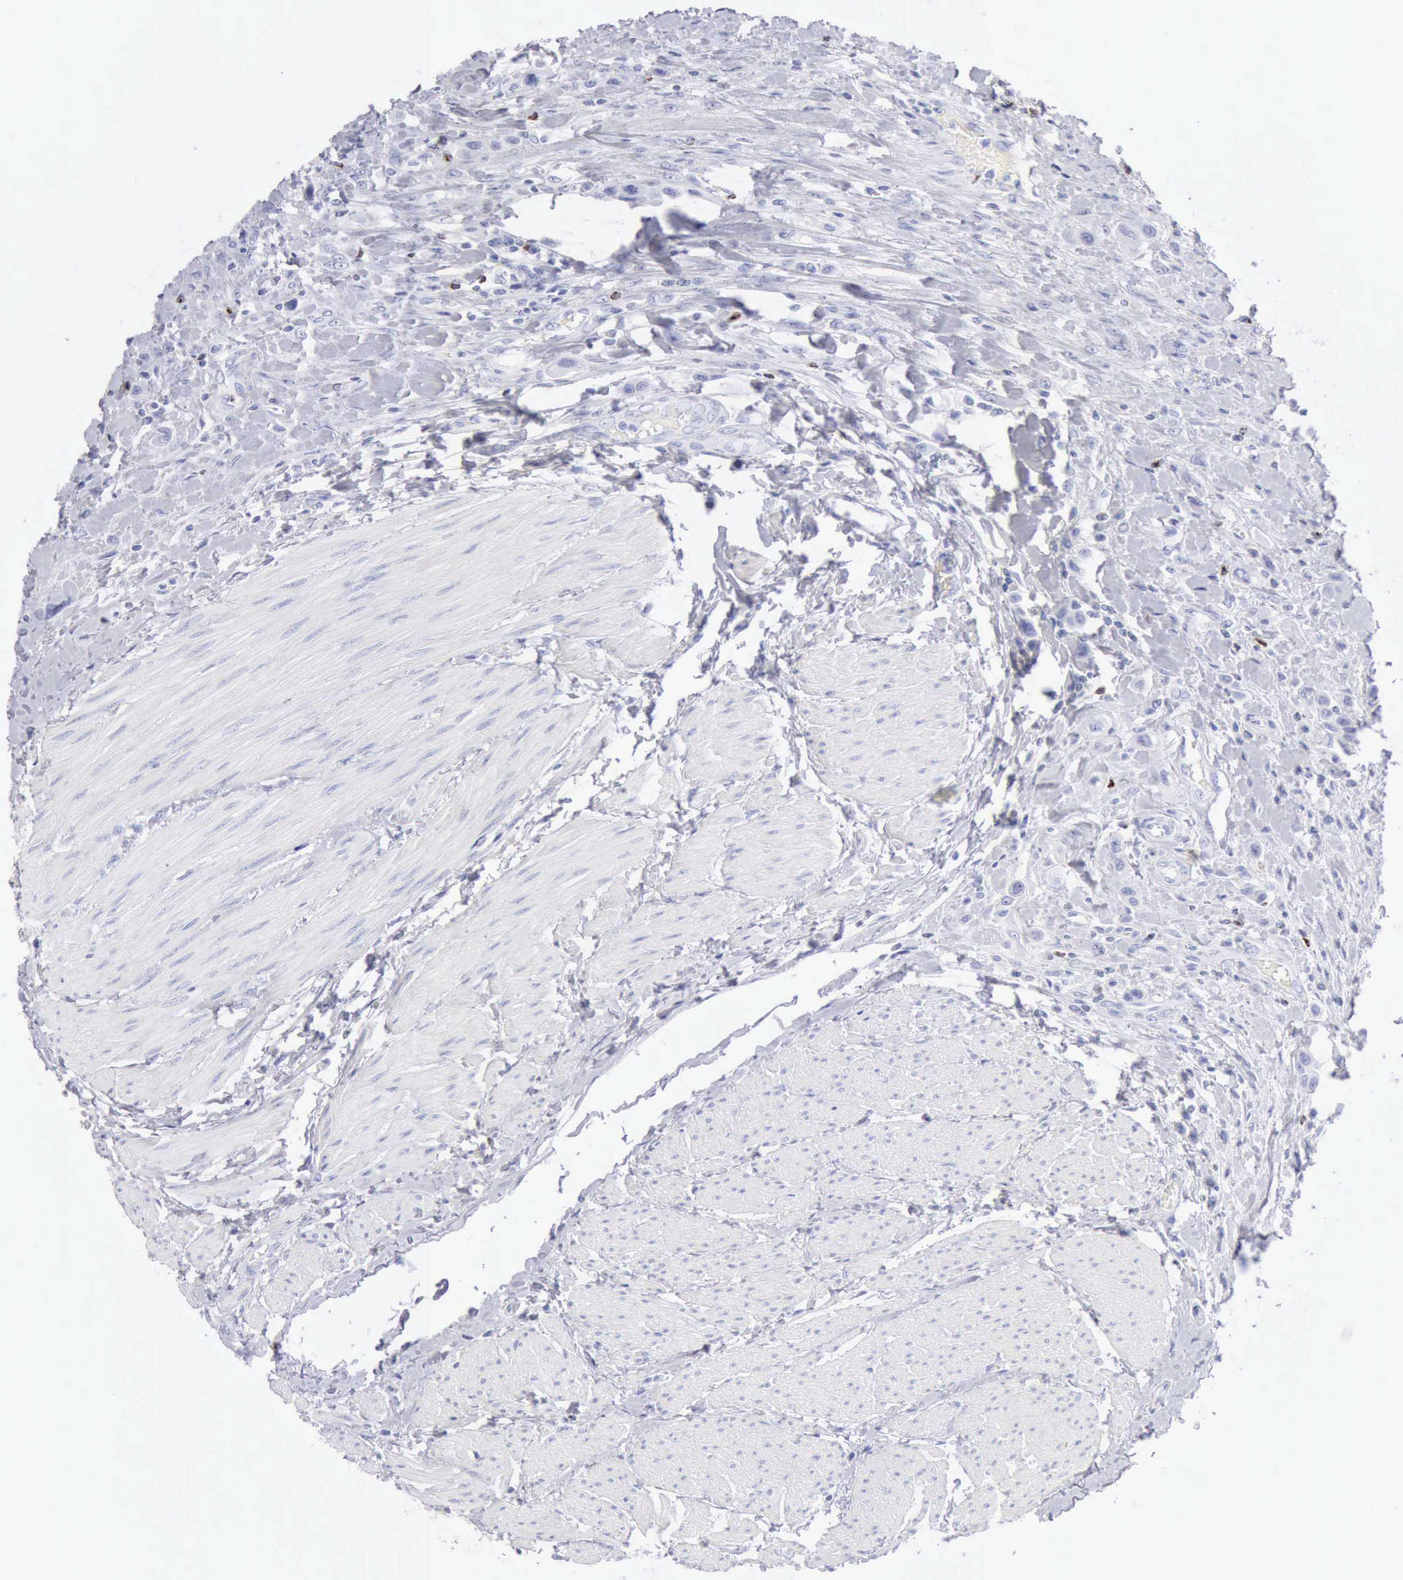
{"staining": {"intensity": "negative", "quantity": "none", "location": "none"}, "tissue": "urothelial cancer", "cell_type": "Tumor cells", "image_type": "cancer", "snomed": [{"axis": "morphology", "description": "Urothelial carcinoma, High grade"}, {"axis": "topography", "description": "Urinary bladder"}], "caption": "IHC photomicrograph of neoplastic tissue: urothelial carcinoma (high-grade) stained with DAB demonstrates no significant protein staining in tumor cells.", "gene": "GZMB", "patient": {"sex": "male", "age": 50}}